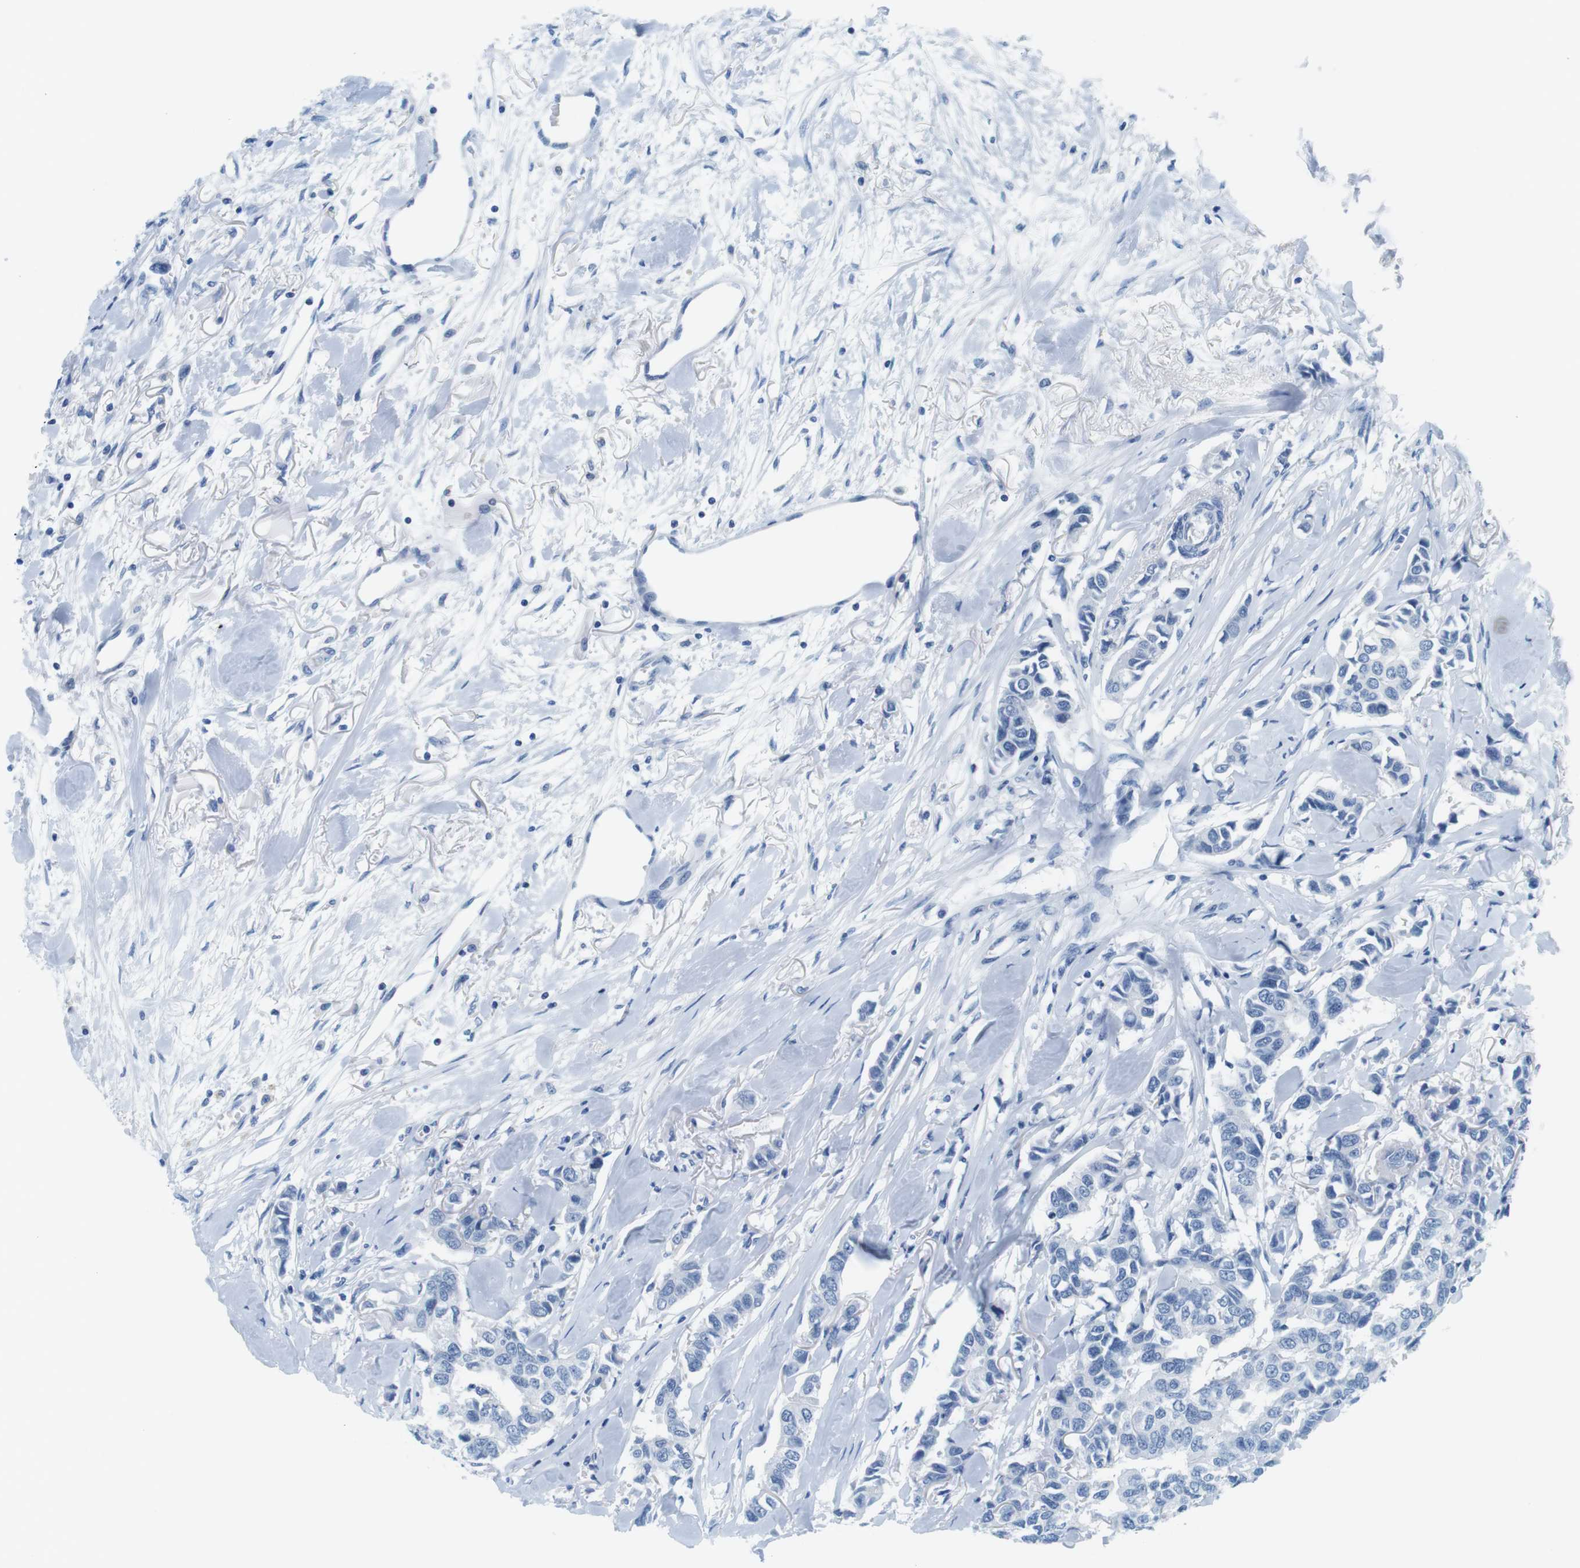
{"staining": {"intensity": "negative", "quantity": "none", "location": "none"}, "tissue": "breast cancer", "cell_type": "Tumor cells", "image_type": "cancer", "snomed": [{"axis": "morphology", "description": "Duct carcinoma"}, {"axis": "topography", "description": "Breast"}], "caption": "IHC image of human invasive ductal carcinoma (breast) stained for a protein (brown), which shows no positivity in tumor cells.", "gene": "CYP2C9", "patient": {"sex": "female", "age": 80}}